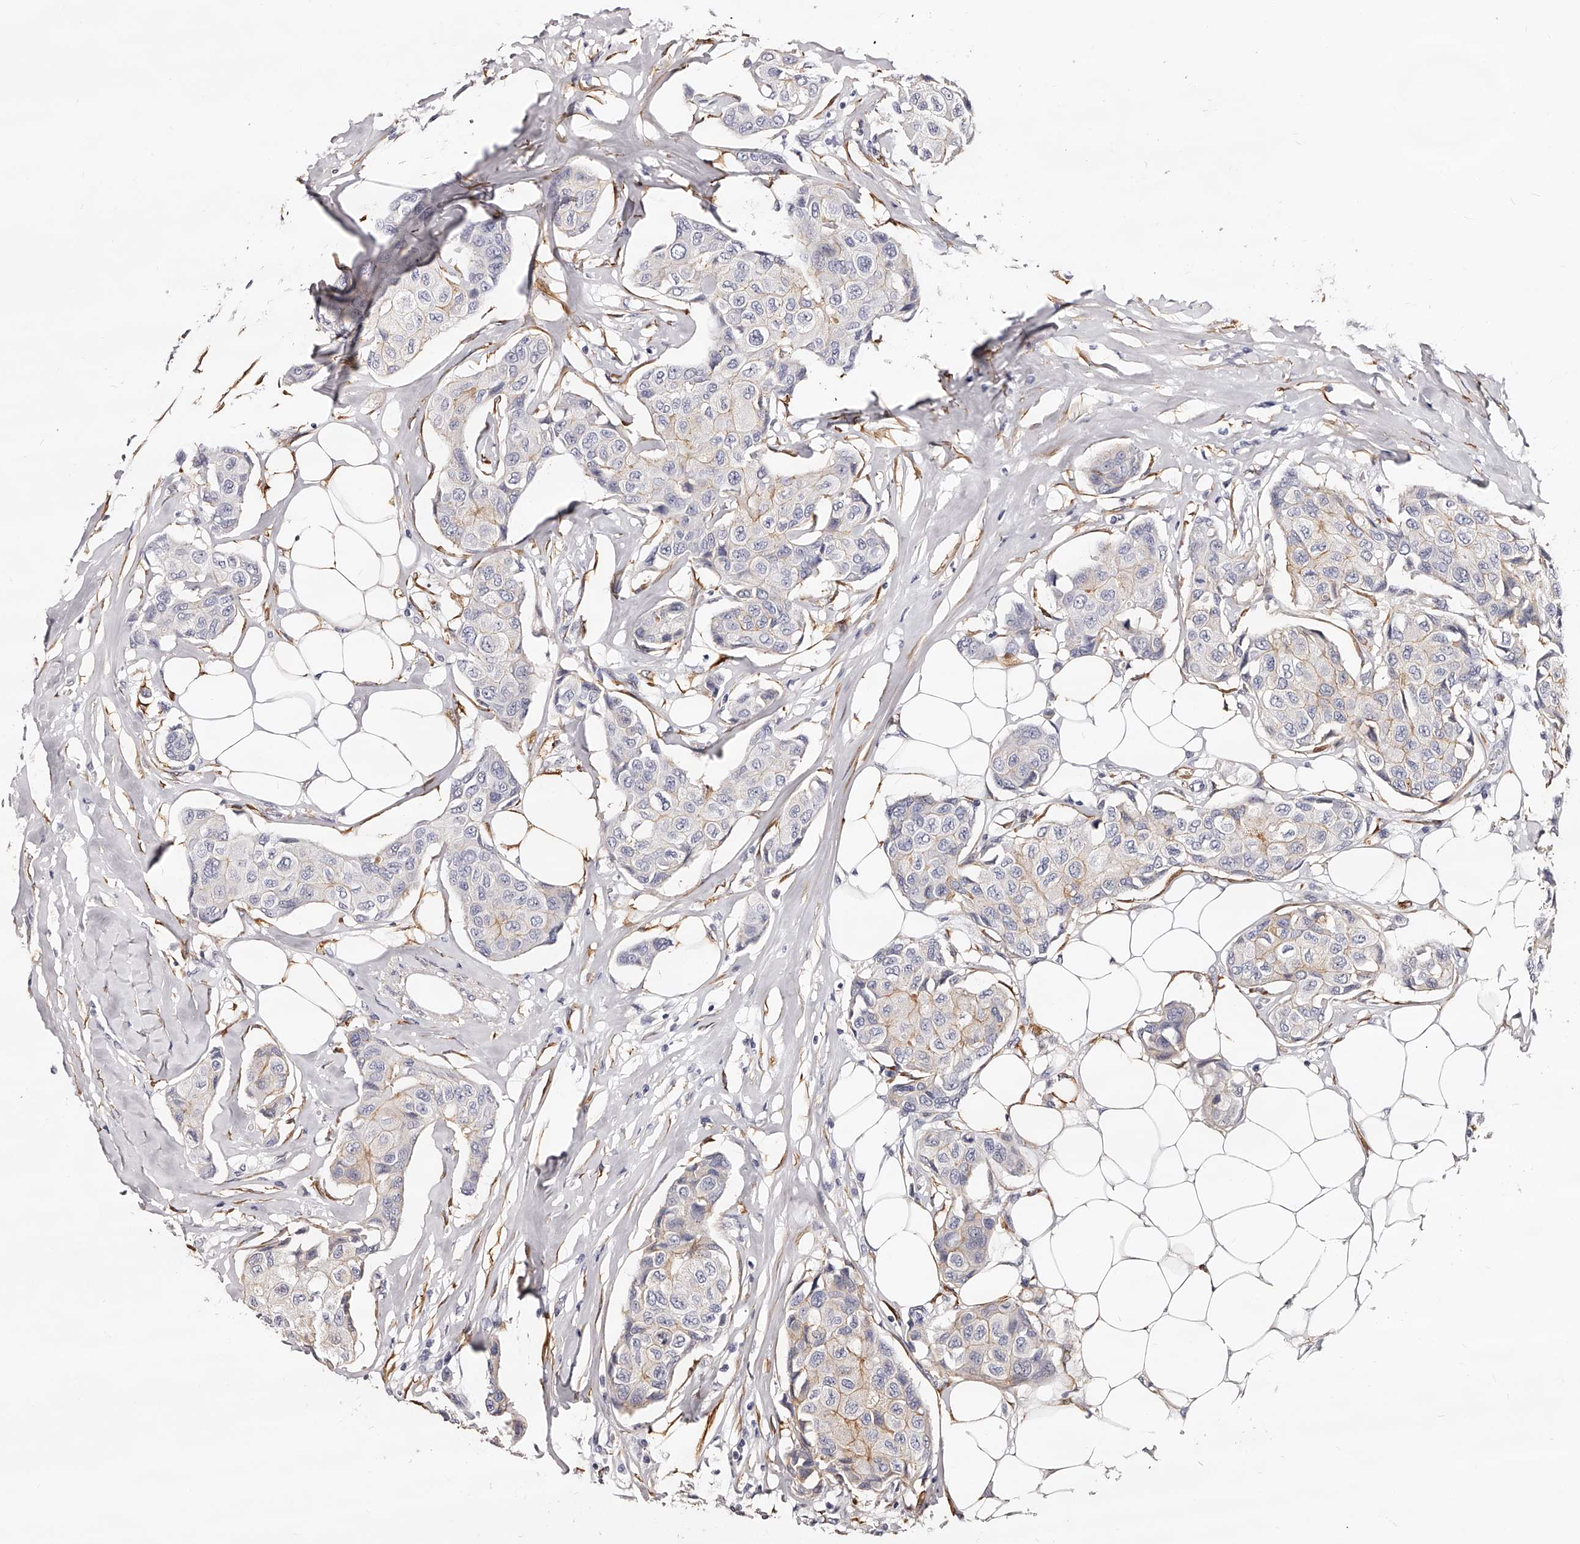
{"staining": {"intensity": "weak", "quantity": "<25%", "location": "cytoplasmic/membranous"}, "tissue": "breast cancer", "cell_type": "Tumor cells", "image_type": "cancer", "snomed": [{"axis": "morphology", "description": "Duct carcinoma"}, {"axis": "topography", "description": "Breast"}], "caption": "Human breast cancer (invasive ductal carcinoma) stained for a protein using IHC reveals no positivity in tumor cells.", "gene": "CD82", "patient": {"sex": "female", "age": 80}}